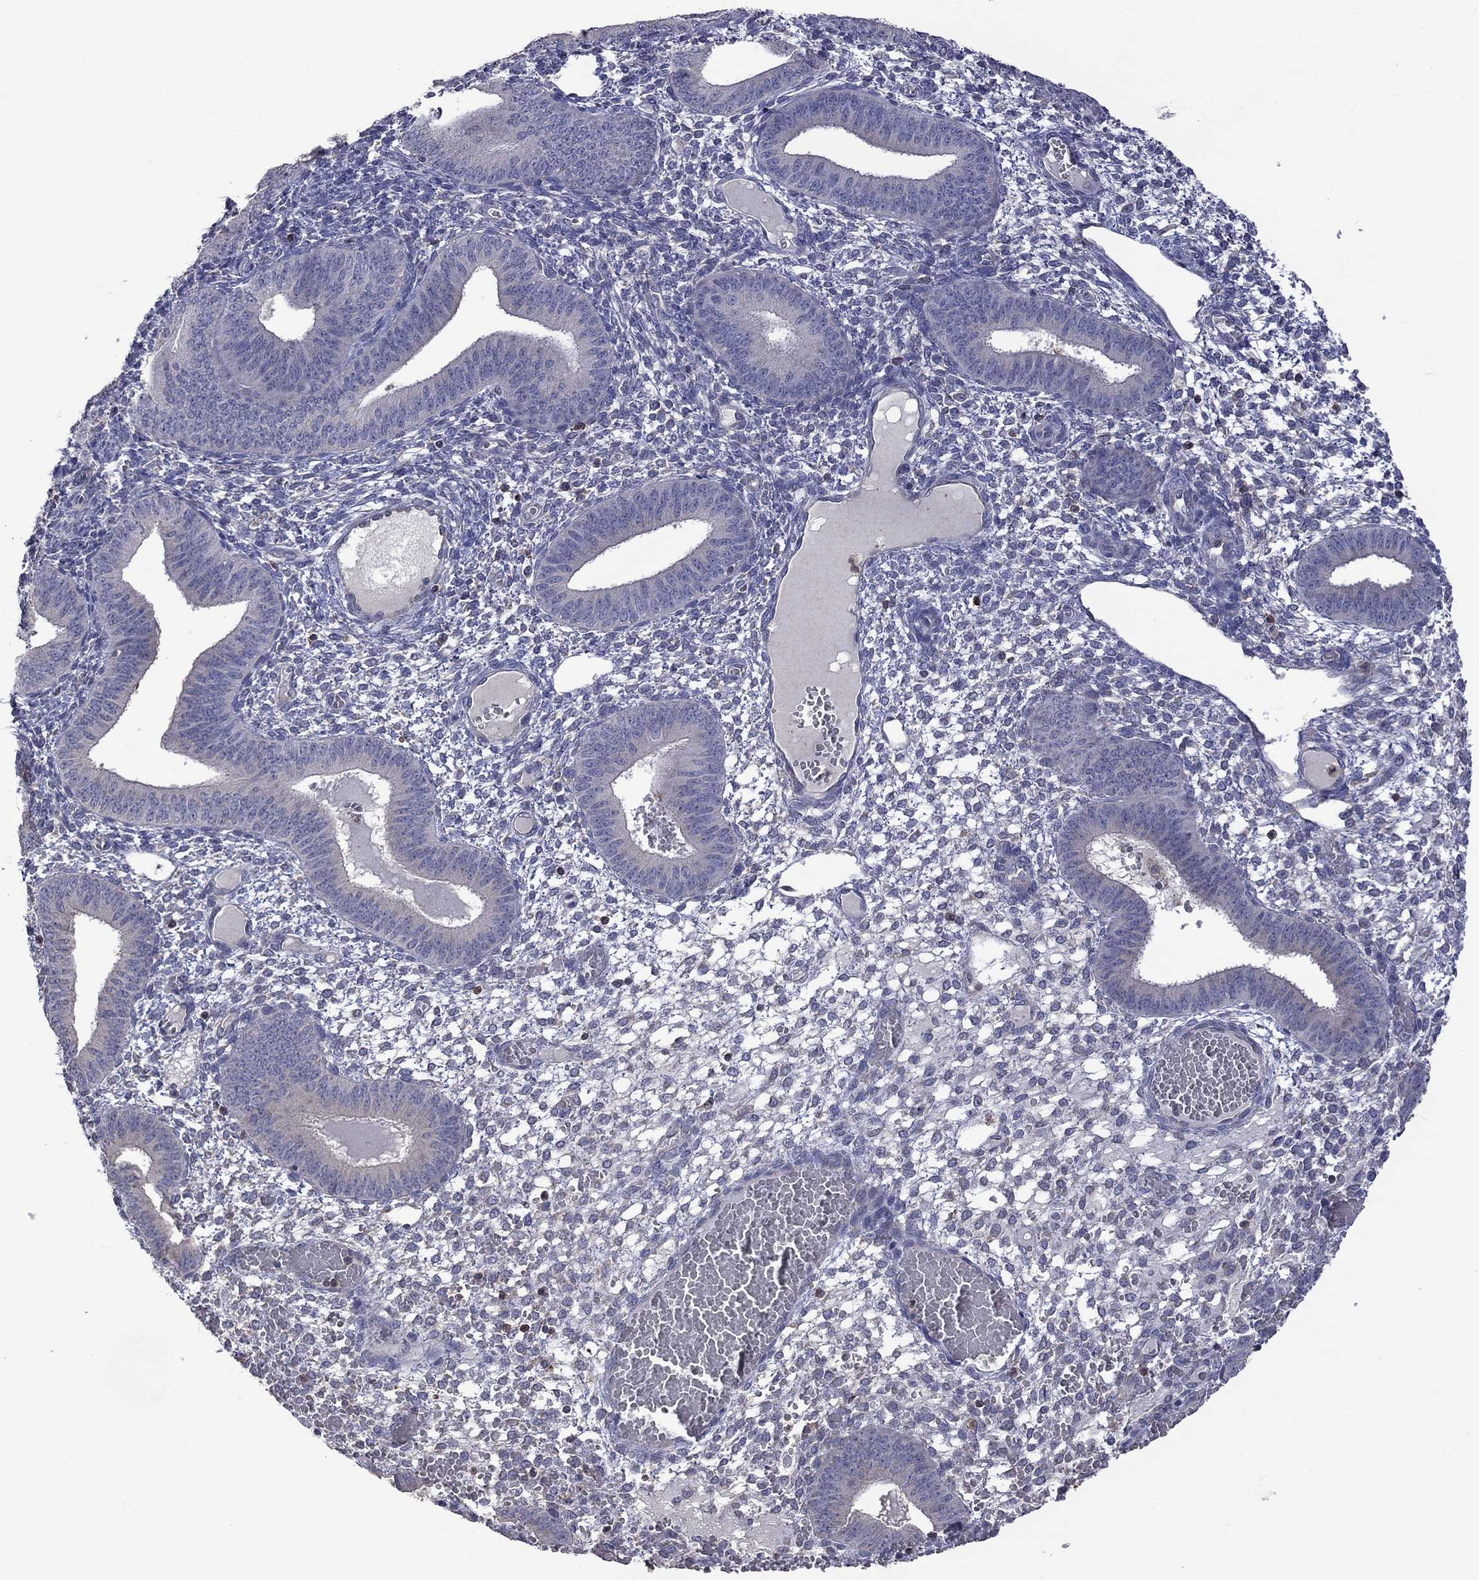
{"staining": {"intensity": "negative", "quantity": "none", "location": "none"}, "tissue": "endometrium", "cell_type": "Cells in endometrial stroma", "image_type": "normal", "snomed": [{"axis": "morphology", "description": "Normal tissue, NOS"}, {"axis": "topography", "description": "Endometrium"}], "caption": "There is no significant positivity in cells in endometrial stroma of endometrium. (Stains: DAB (3,3'-diaminobenzidine) immunohistochemistry with hematoxylin counter stain, Microscopy: brightfield microscopy at high magnification).", "gene": "ENSG00000288520", "patient": {"sex": "female", "age": 42}}